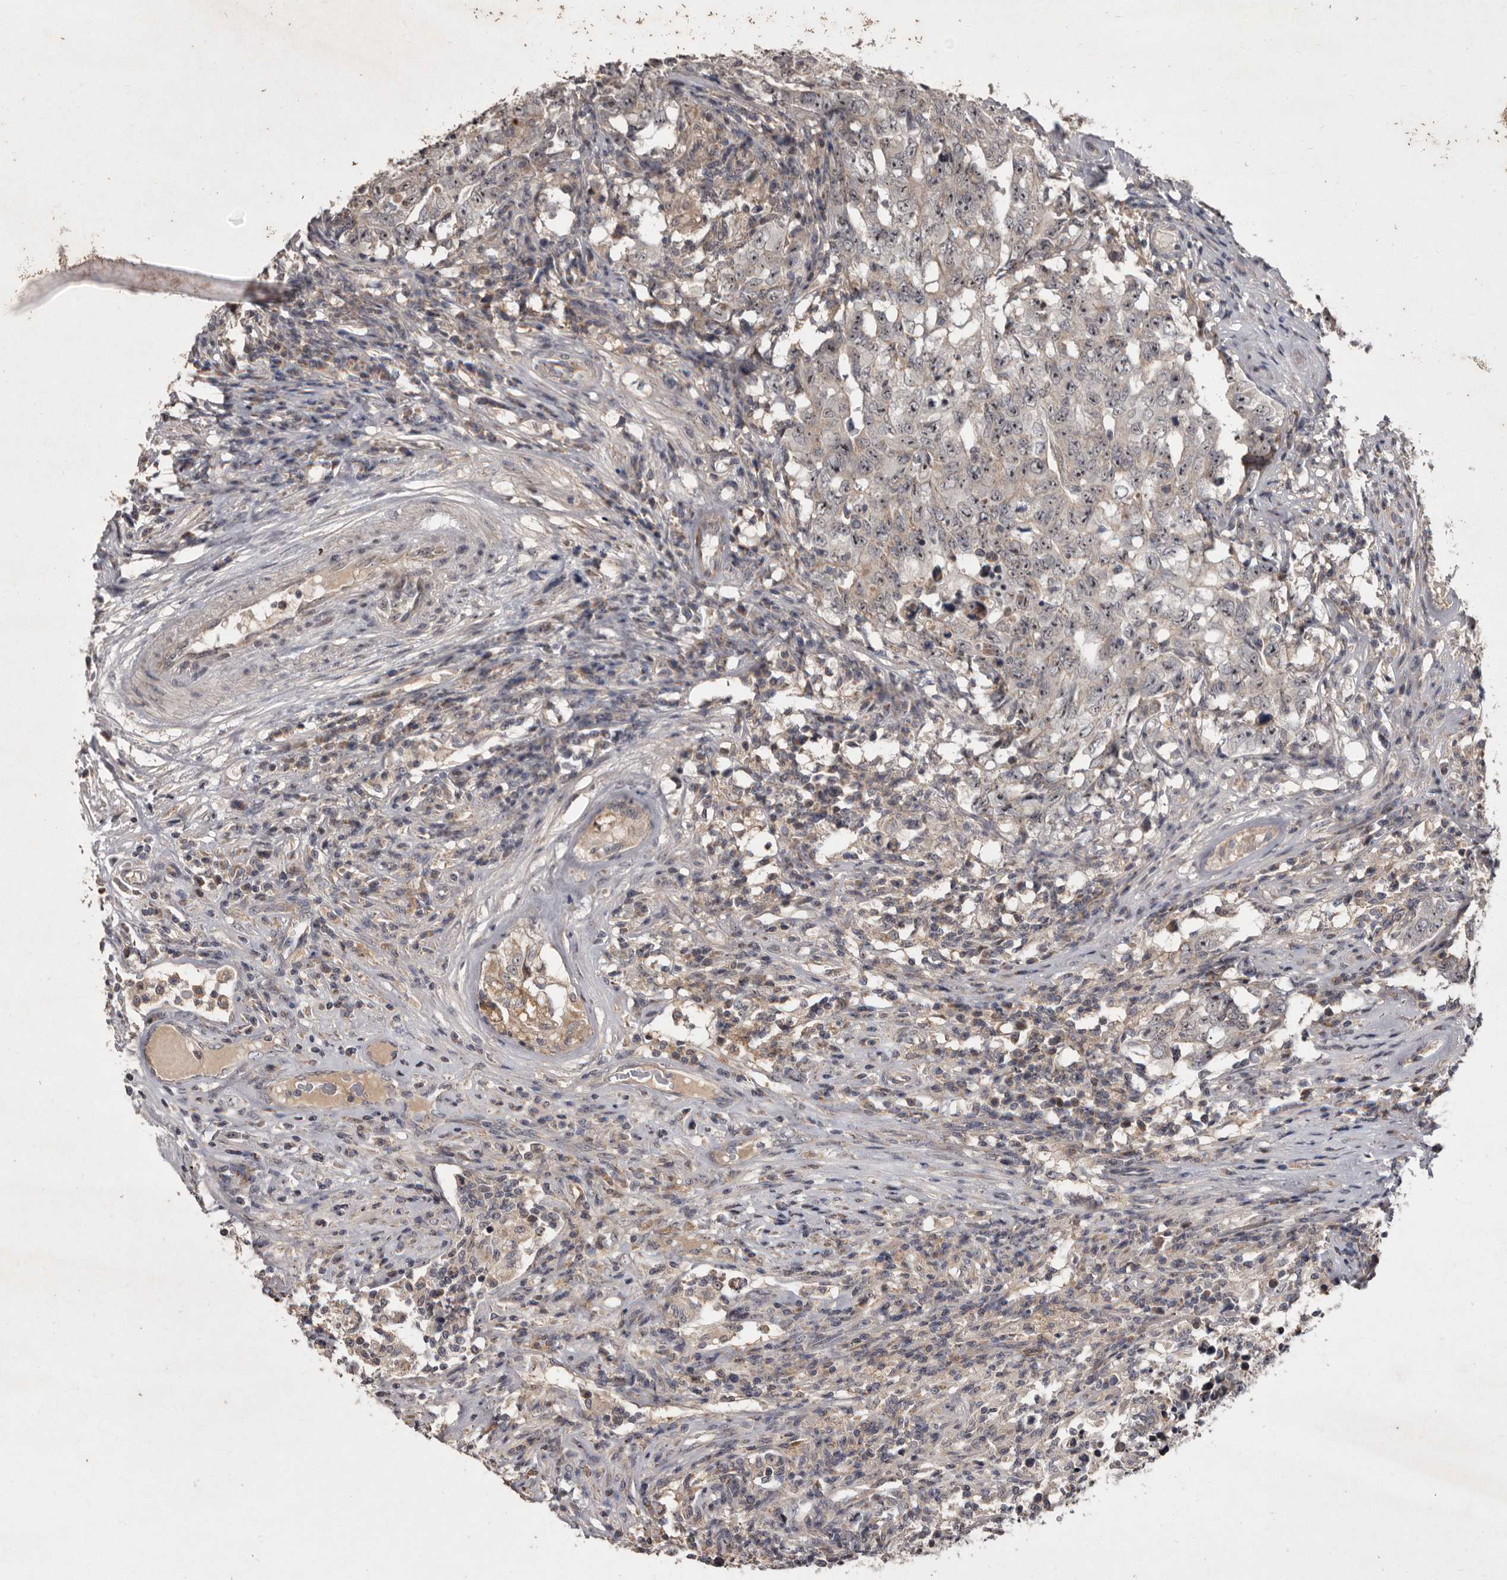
{"staining": {"intensity": "negative", "quantity": "none", "location": "none"}, "tissue": "testis cancer", "cell_type": "Tumor cells", "image_type": "cancer", "snomed": [{"axis": "morphology", "description": "Carcinoma, Embryonal, NOS"}, {"axis": "topography", "description": "Testis"}], "caption": "Human testis cancer stained for a protein using immunohistochemistry exhibits no expression in tumor cells.", "gene": "FLAD1", "patient": {"sex": "male", "age": 26}}